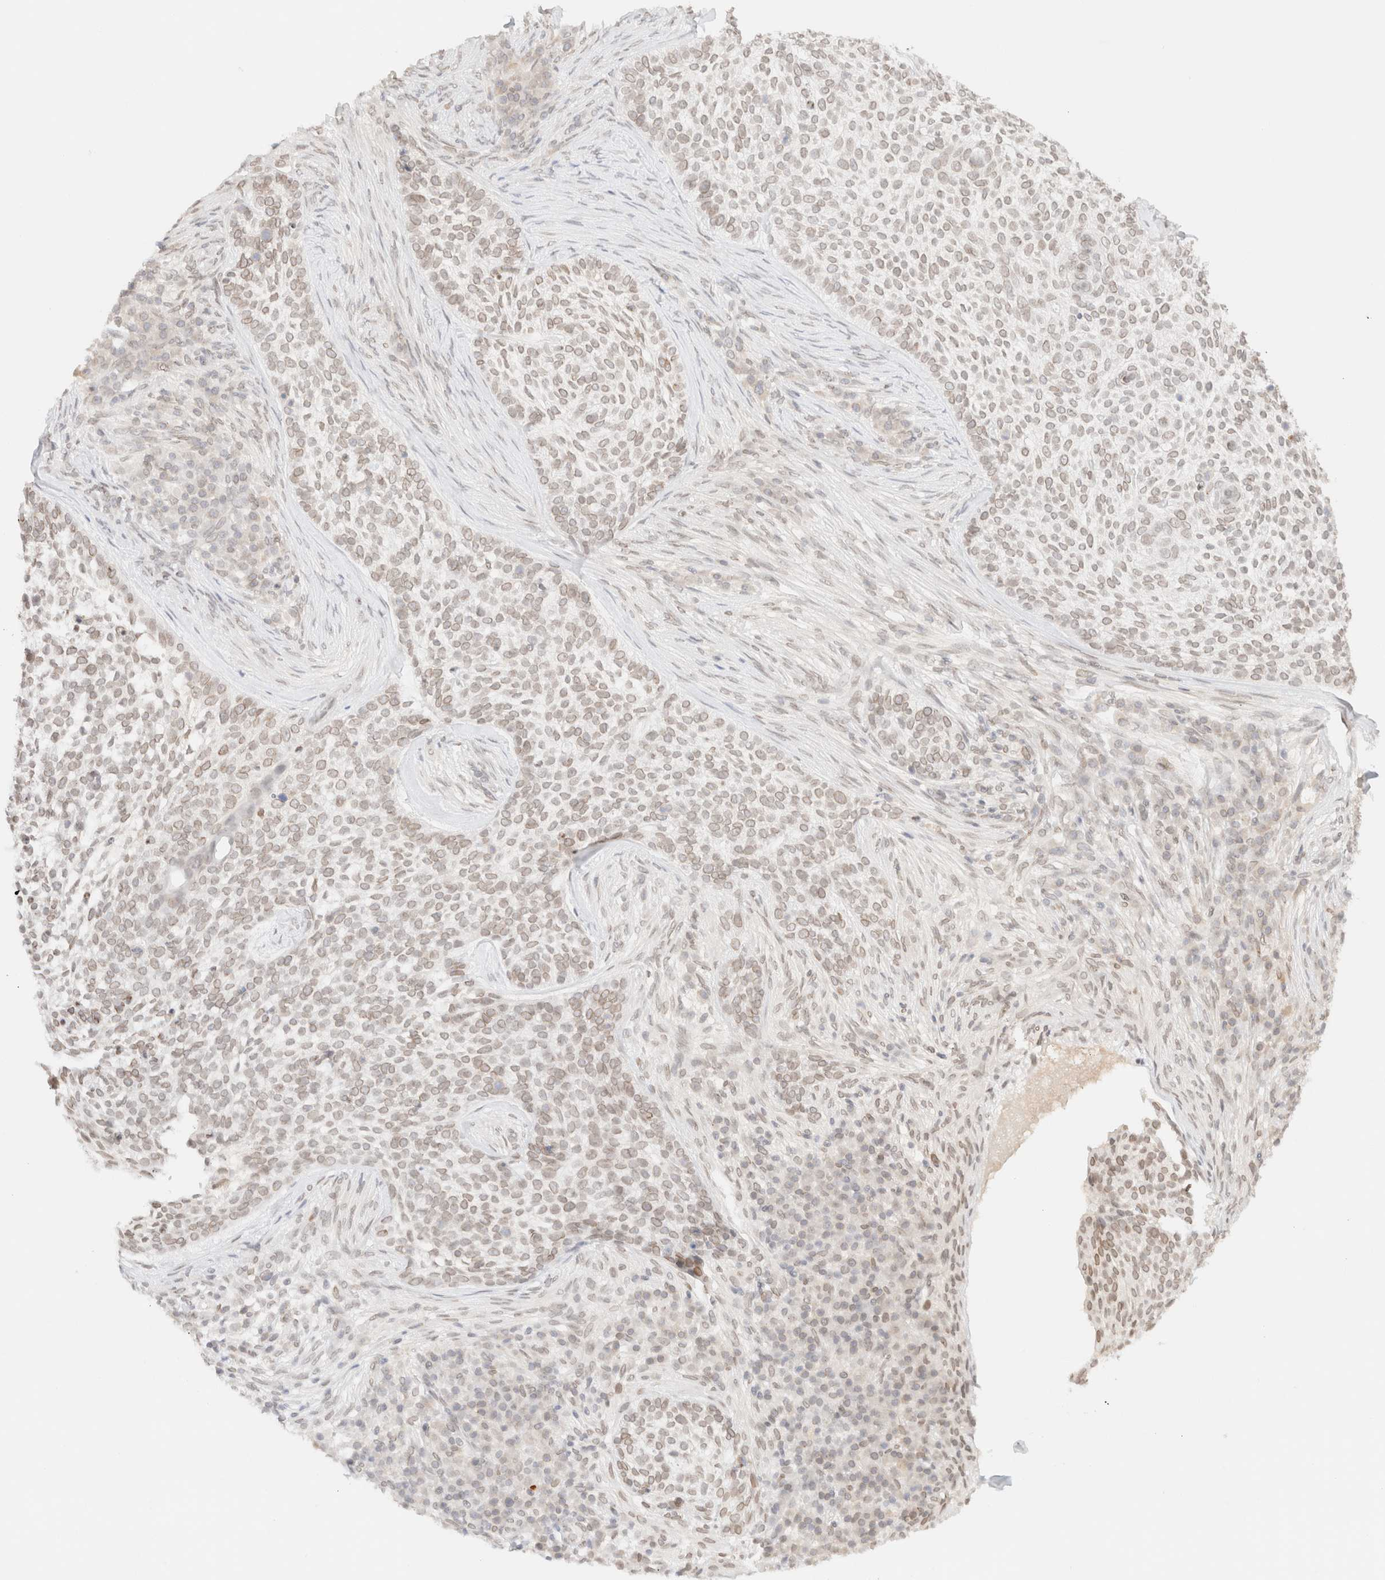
{"staining": {"intensity": "weak", "quantity": "<25%", "location": "cytoplasmic/membranous,nuclear"}, "tissue": "skin cancer", "cell_type": "Tumor cells", "image_type": "cancer", "snomed": [{"axis": "morphology", "description": "Basal cell carcinoma"}, {"axis": "topography", "description": "Skin"}], "caption": "This is a histopathology image of IHC staining of skin cancer, which shows no staining in tumor cells. Nuclei are stained in blue.", "gene": "ZNF770", "patient": {"sex": "female", "age": 64}}